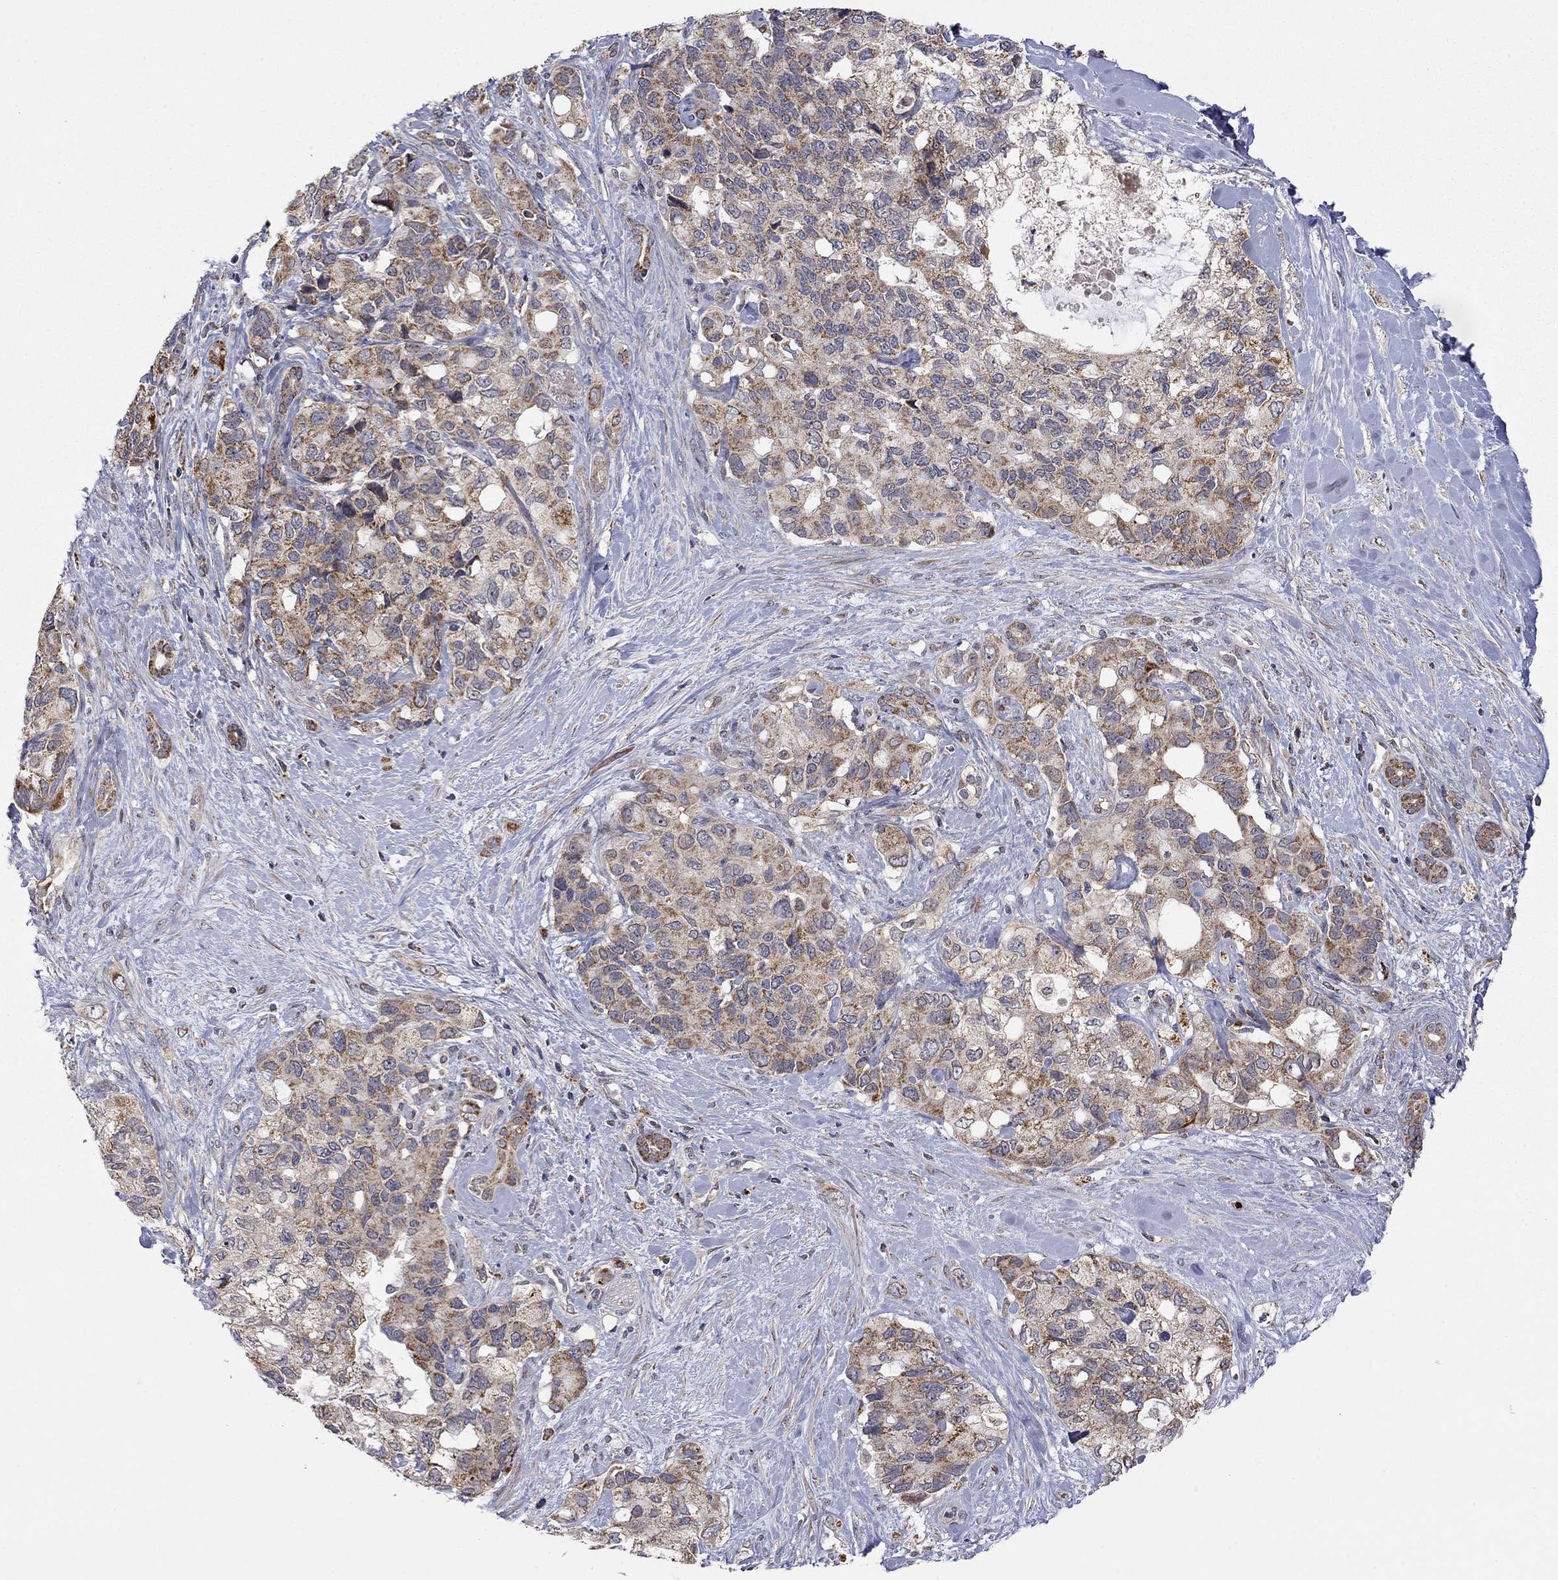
{"staining": {"intensity": "moderate", "quantity": "25%-75%", "location": "cytoplasmic/membranous"}, "tissue": "pancreatic cancer", "cell_type": "Tumor cells", "image_type": "cancer", "snomed": [{"axis": "morphology", "description": "Adenocarcinoma, NOS"}, {"axis": "topography", "description": "Pancreas"}], "caption": "Immunohistochemical staining of human pancreatic adenocarcinoma demonstrates medium levels of moderate cytoplasmic/membranous staining in about 25%-75% of tumor cells.", "gene": "IDS", "patient": {"sex": "female", "age": 56}}